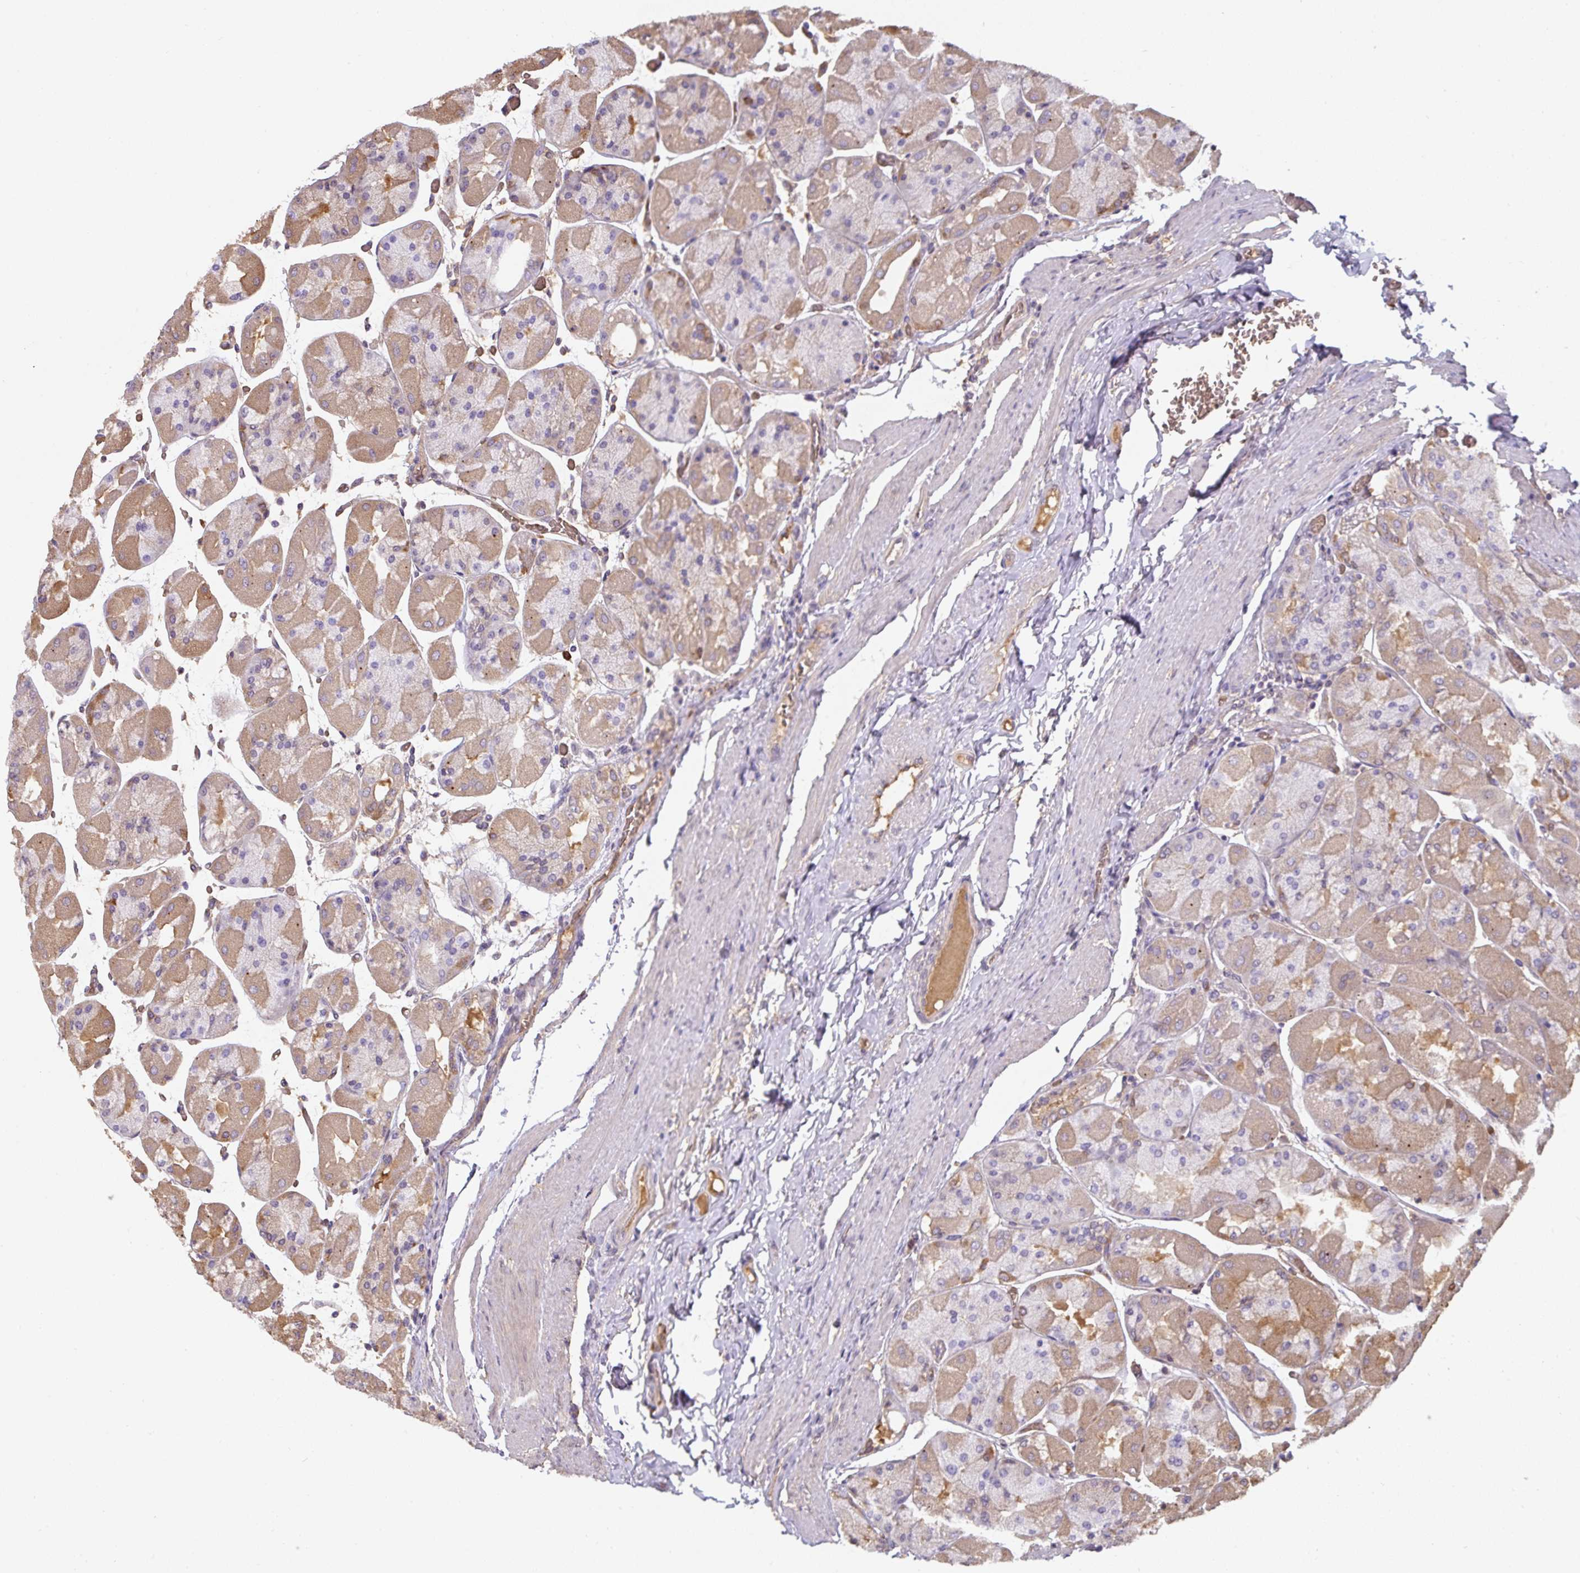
{"staining": {"intensity": "weak", "quantity": ">75%", "location": "cytoplasmic/membranous"}, "tissue": "stomach", "cell_type": "Glandular cells", "image_type": "normal", "snomed": [{"axis": "morphology", "description": "Normal tissue, NOS"}, {"axis": "topography", "description": "Stomach"}], "caption": "An image of stomach stained for a protein exhibits weak cytoplasmic/membranous brown staining in glandular cells. Ihc stains the protein of interest in brown and the nuclei are stained blue.", "gene": "ST13", "patient": {"sex": "female", "age": 61}}